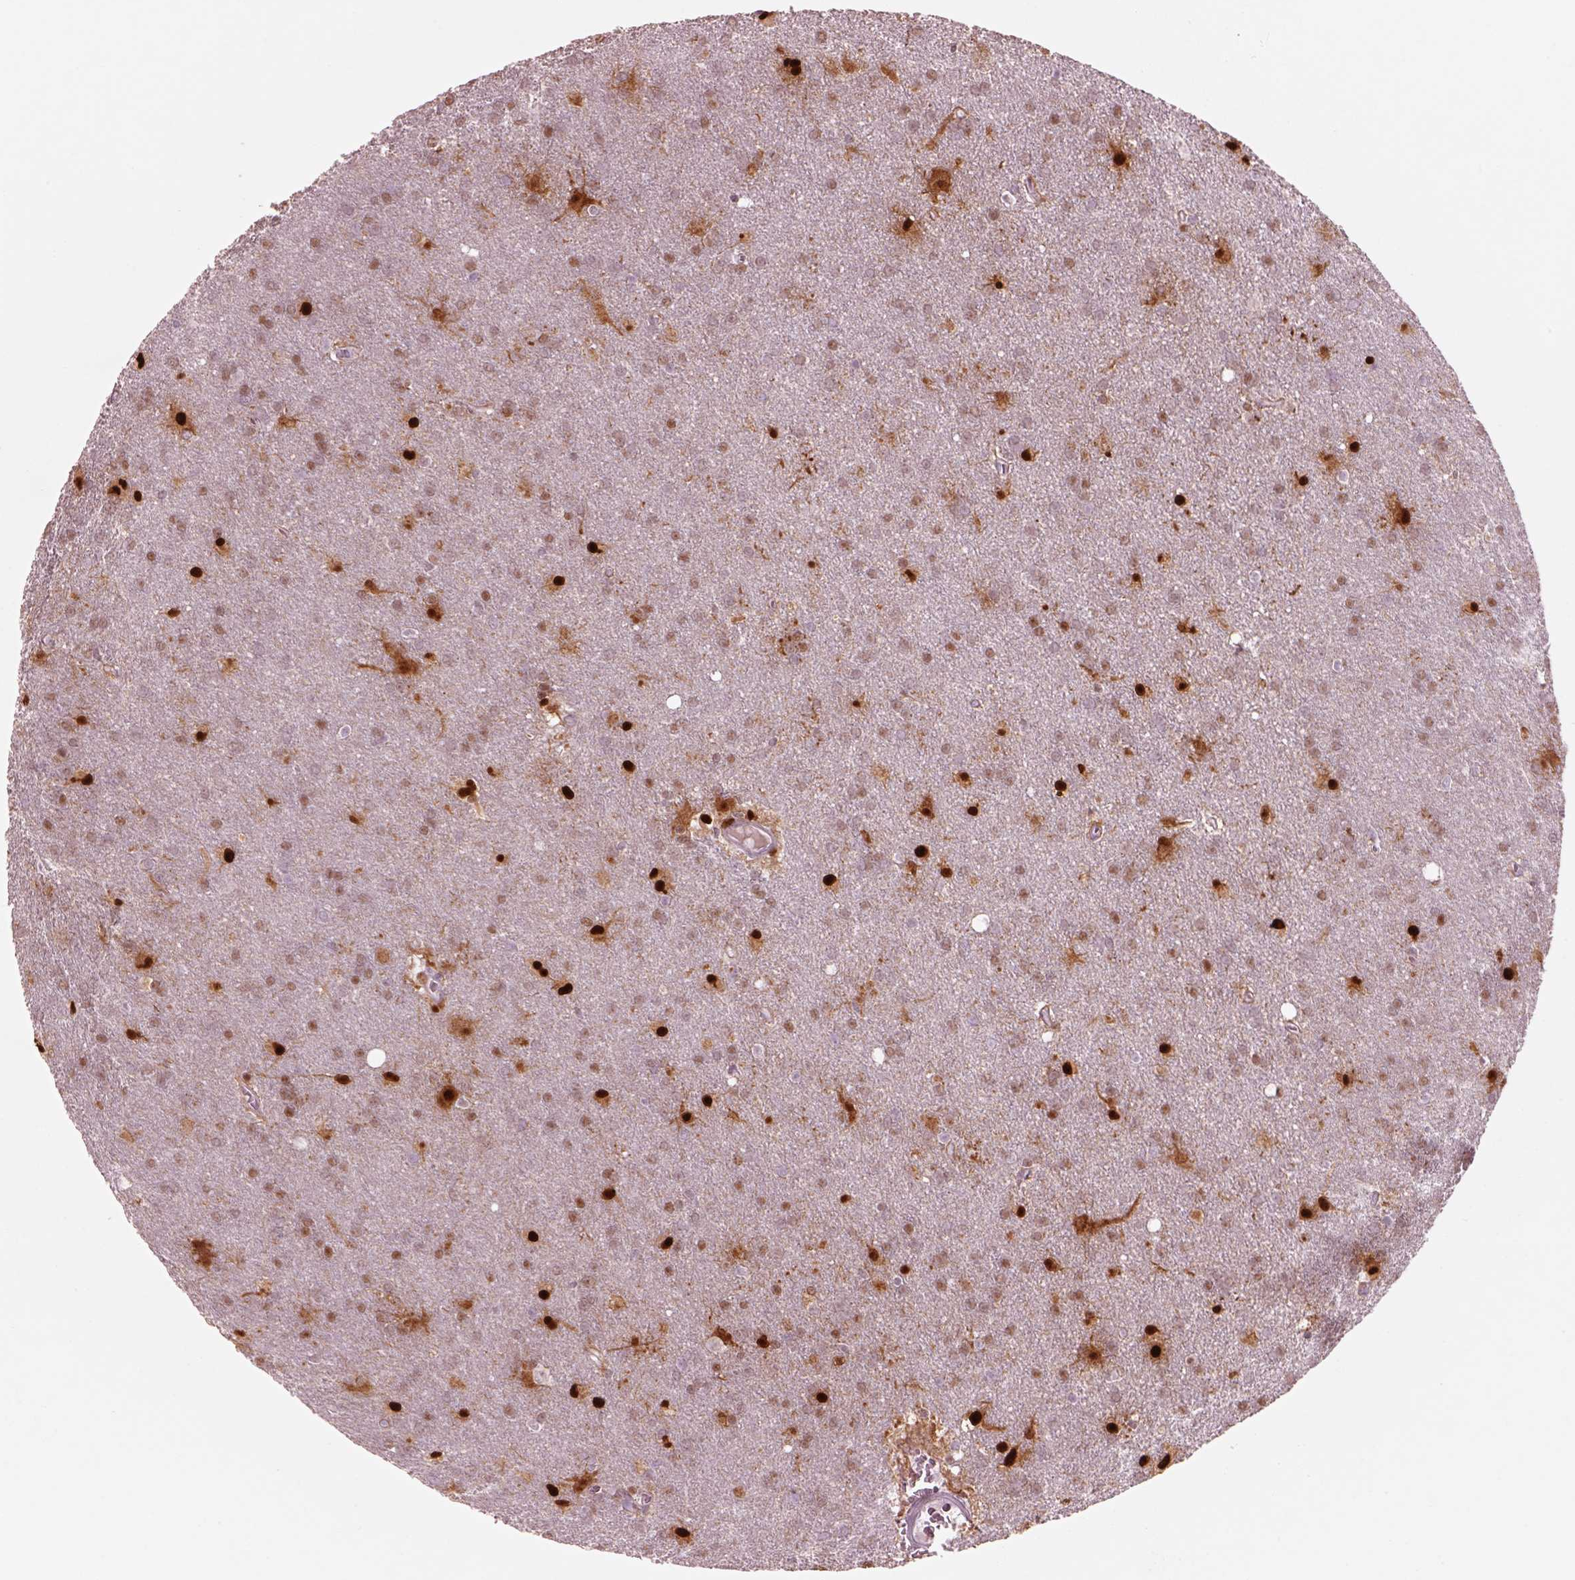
{"staining": {"intensity": "moderate", "quantity": "<25%", "location": "nuclear"}, "tissue": "glioma", "cell_type": "Tumor cells", "image_type": "cancer", "snomed": [{"axis": "morphology", "description": "Glioma, malignant, Low grade"}, {"axis": "topography", "description": "Brain"}], "caption": "IHC photomicrograph of glioma stained for a protein (brown), which exhibits low levels of moderate nuclear expression in about <25% of tumor cells.", "gene": "SOX9", "patient": {"sex": "male", "age": 58}}